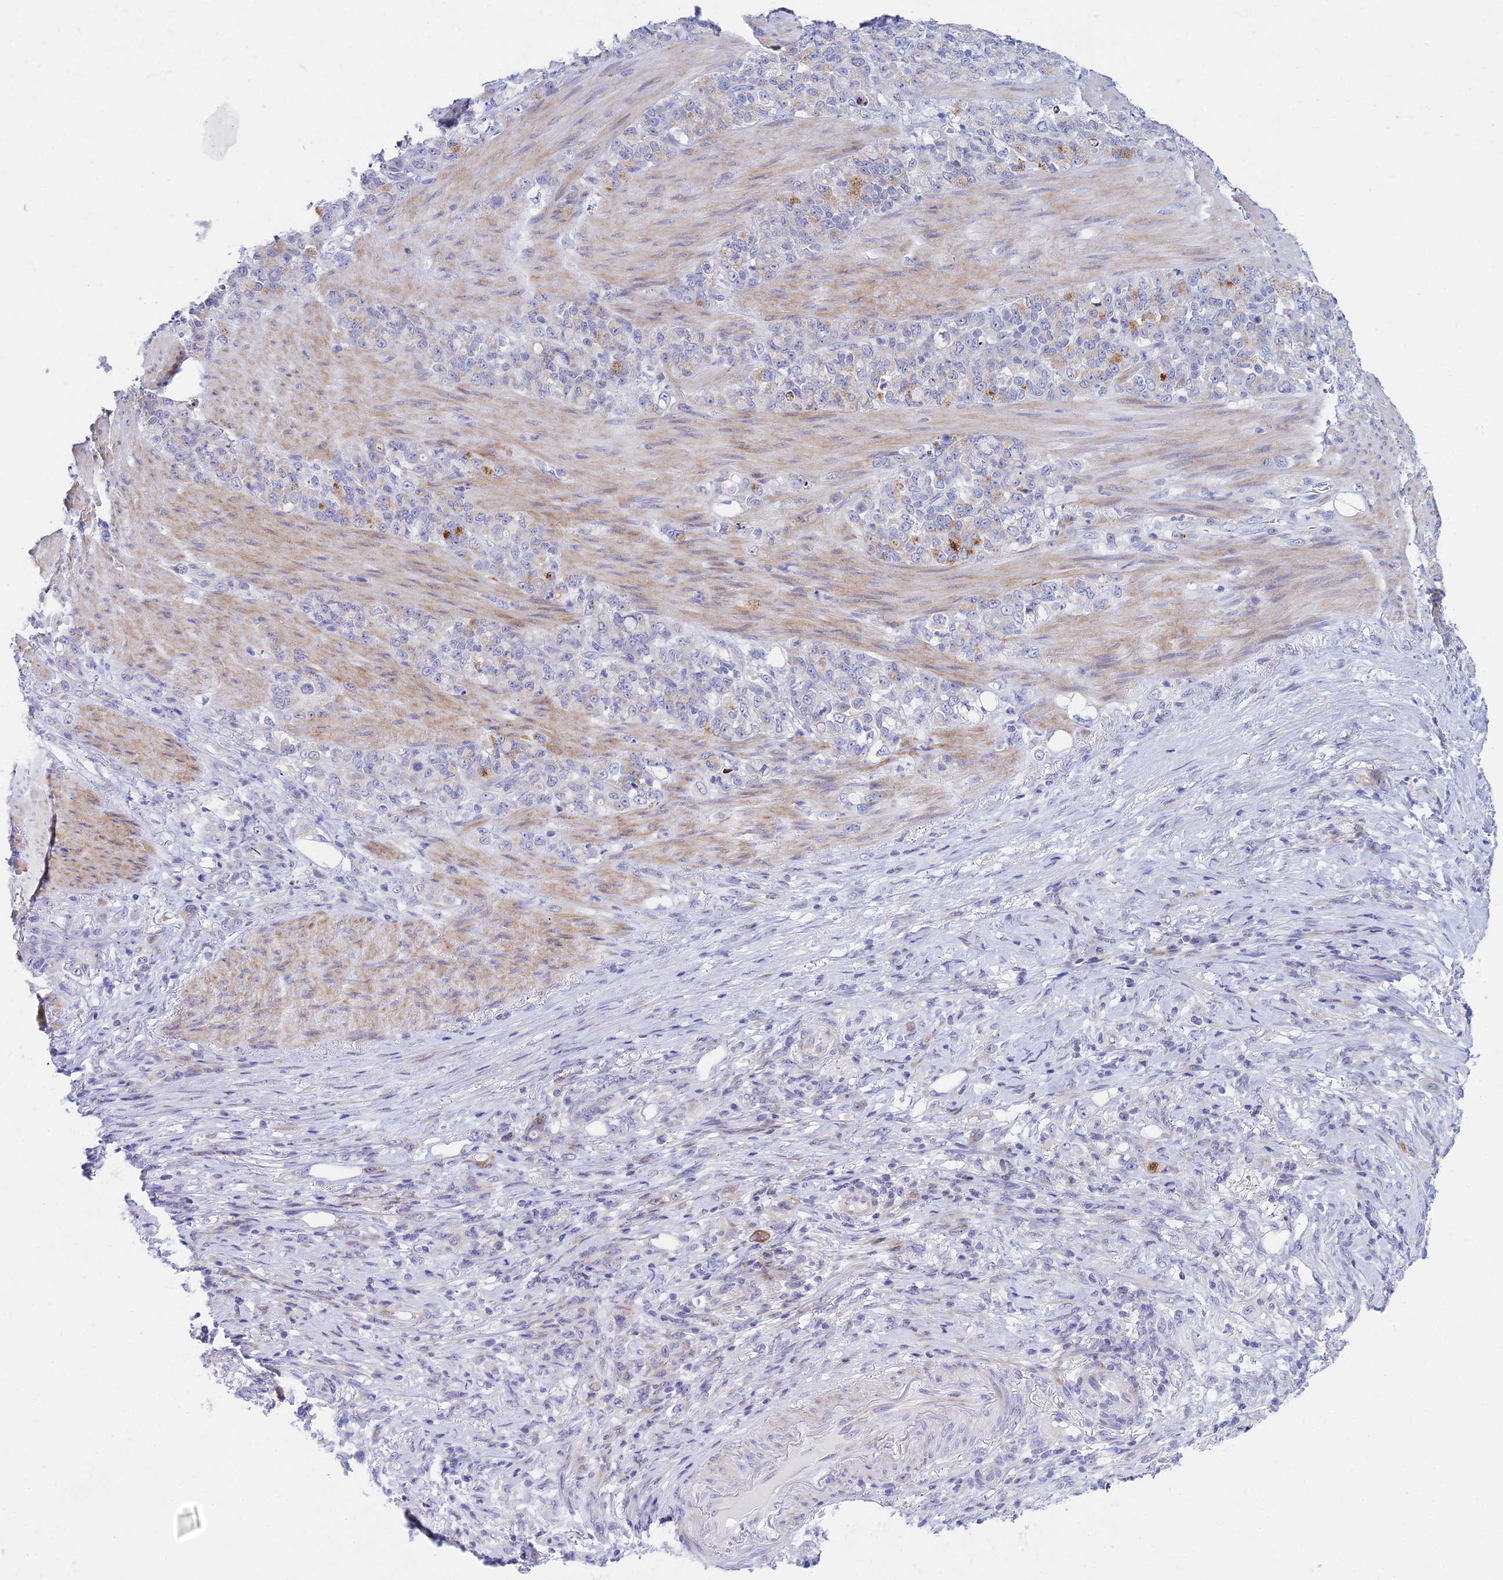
{"staining": {"intensity": "negative", "quantity": "none", "location": "none"}, "tissue": "stomach cancer", "cell_type": "Tumor cells", "image_type": "cancer", "snomed": [{"axis": "morphology", "description": "Adenocarcinoma, NOS"}, {"axis": "topography", "description": "Stomach"}], "caption": "Immunohistochemistry of human adenocarcinoma (stomach) displays no staining in tumor cells.", "gene": "PRR13", "patient": {"sex": "female", "age": 79}}